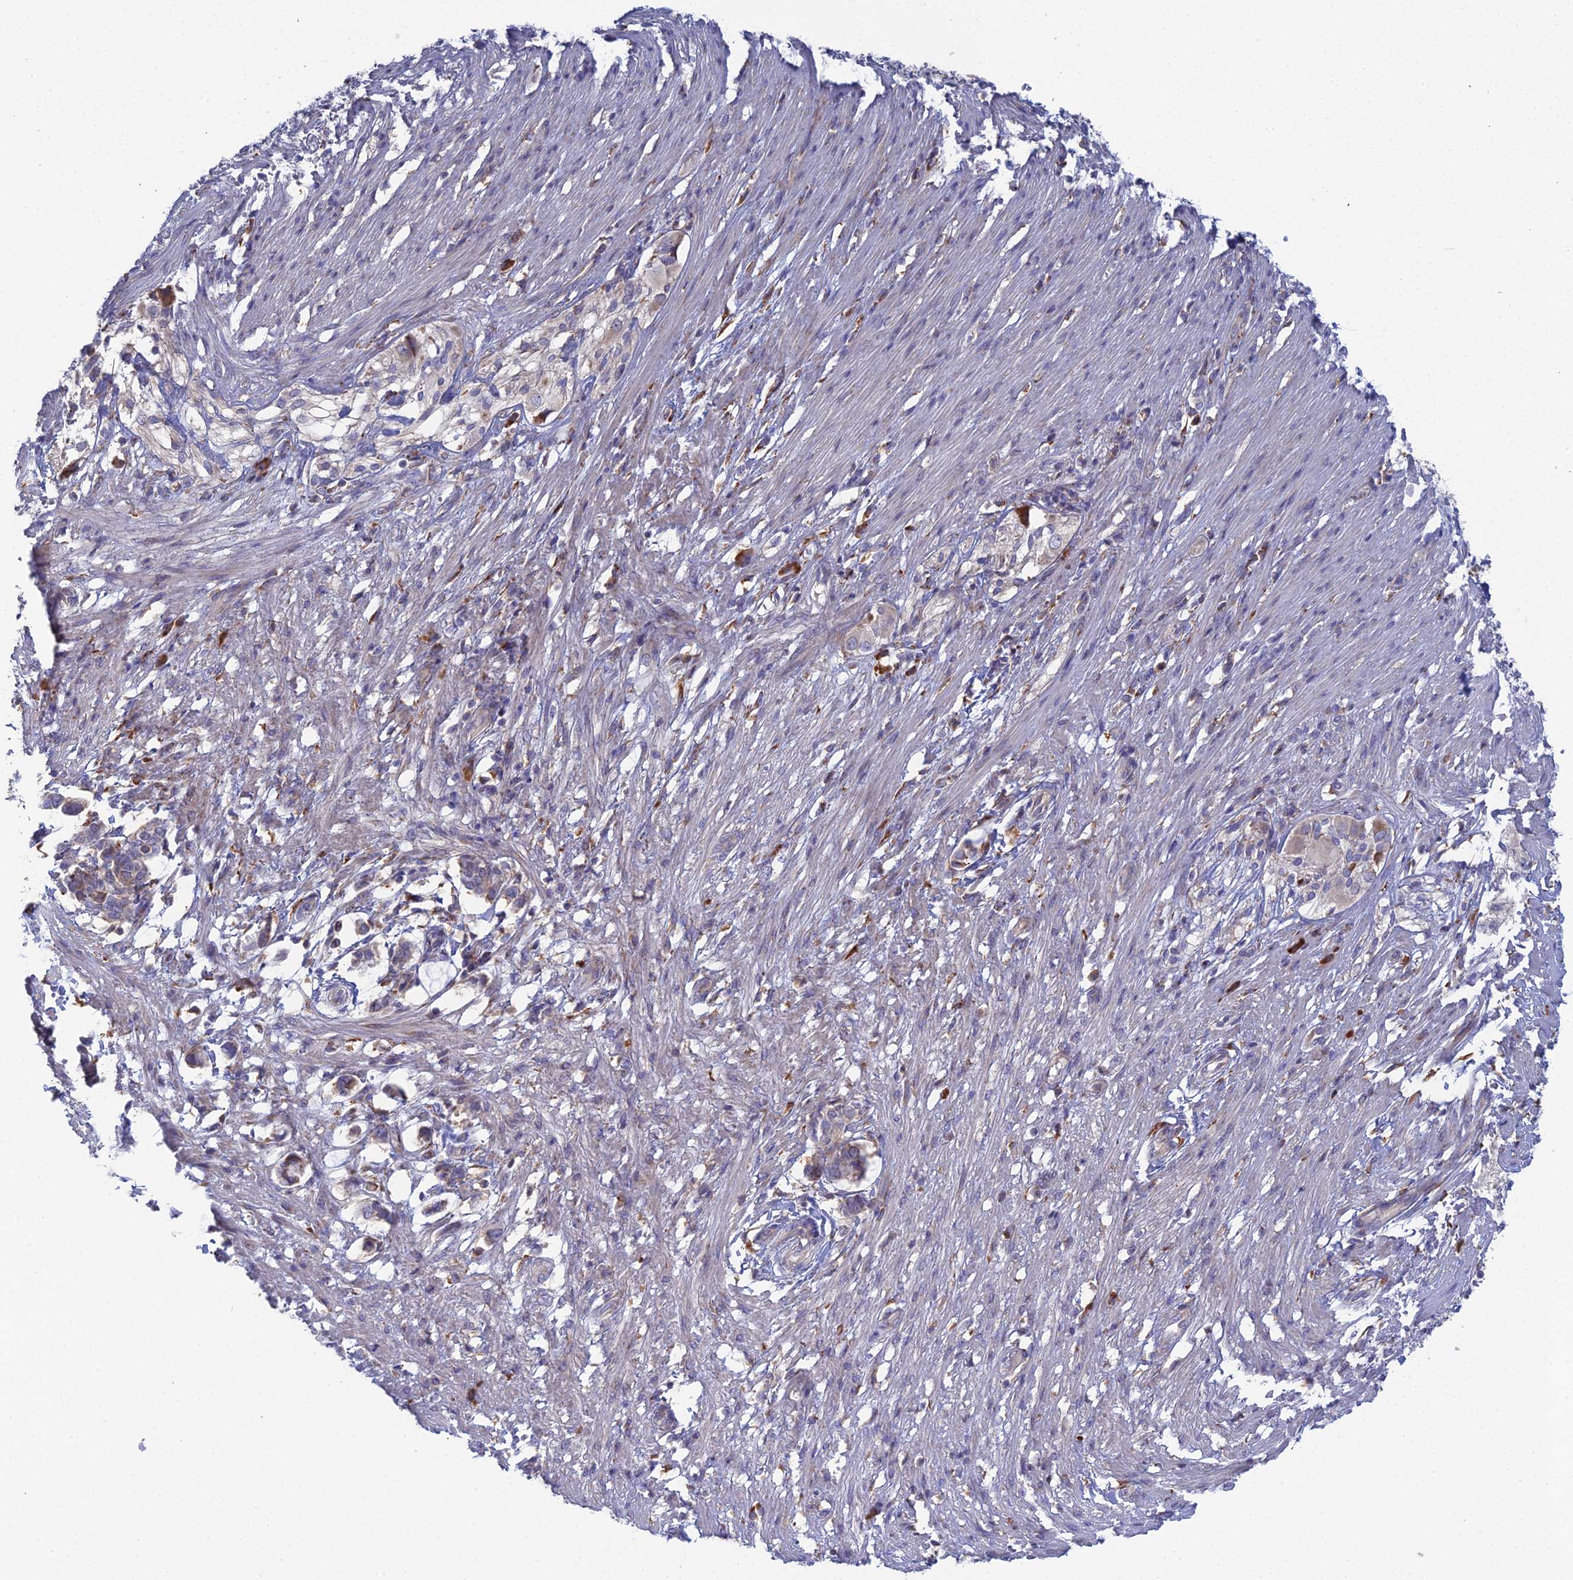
{"staining": {"intensity": "negative", "quantity": "none", "location": "none"}, "tissue": "smooth muscle", "cell_type": "Smooth muscle cells", "image_type": "normal", "snomed": [{"axis": "morphology", "description": "Normal tissue, NOS"}, {"axis": "morphology", "description": "Adenocarcinoma, NOS"}, {"axis": "topography", "description": "Colon"}, {"axis": "topography", "description": "Peripheral nerve tissue"}], "caption": "A high-resolution histopathology image shows immunohistochemistry (IHC) staining of benign smooth muscle, which shows no significant expression in smooth muscle cells. (Stains: DAB immunohistochemistry (IHC) with hematoxylin counter stain, Microscopy: brightfield microscopy at high magnification).", "gene": "TRAPPC6A", "patient": {"sex": "male", "age": 14}}